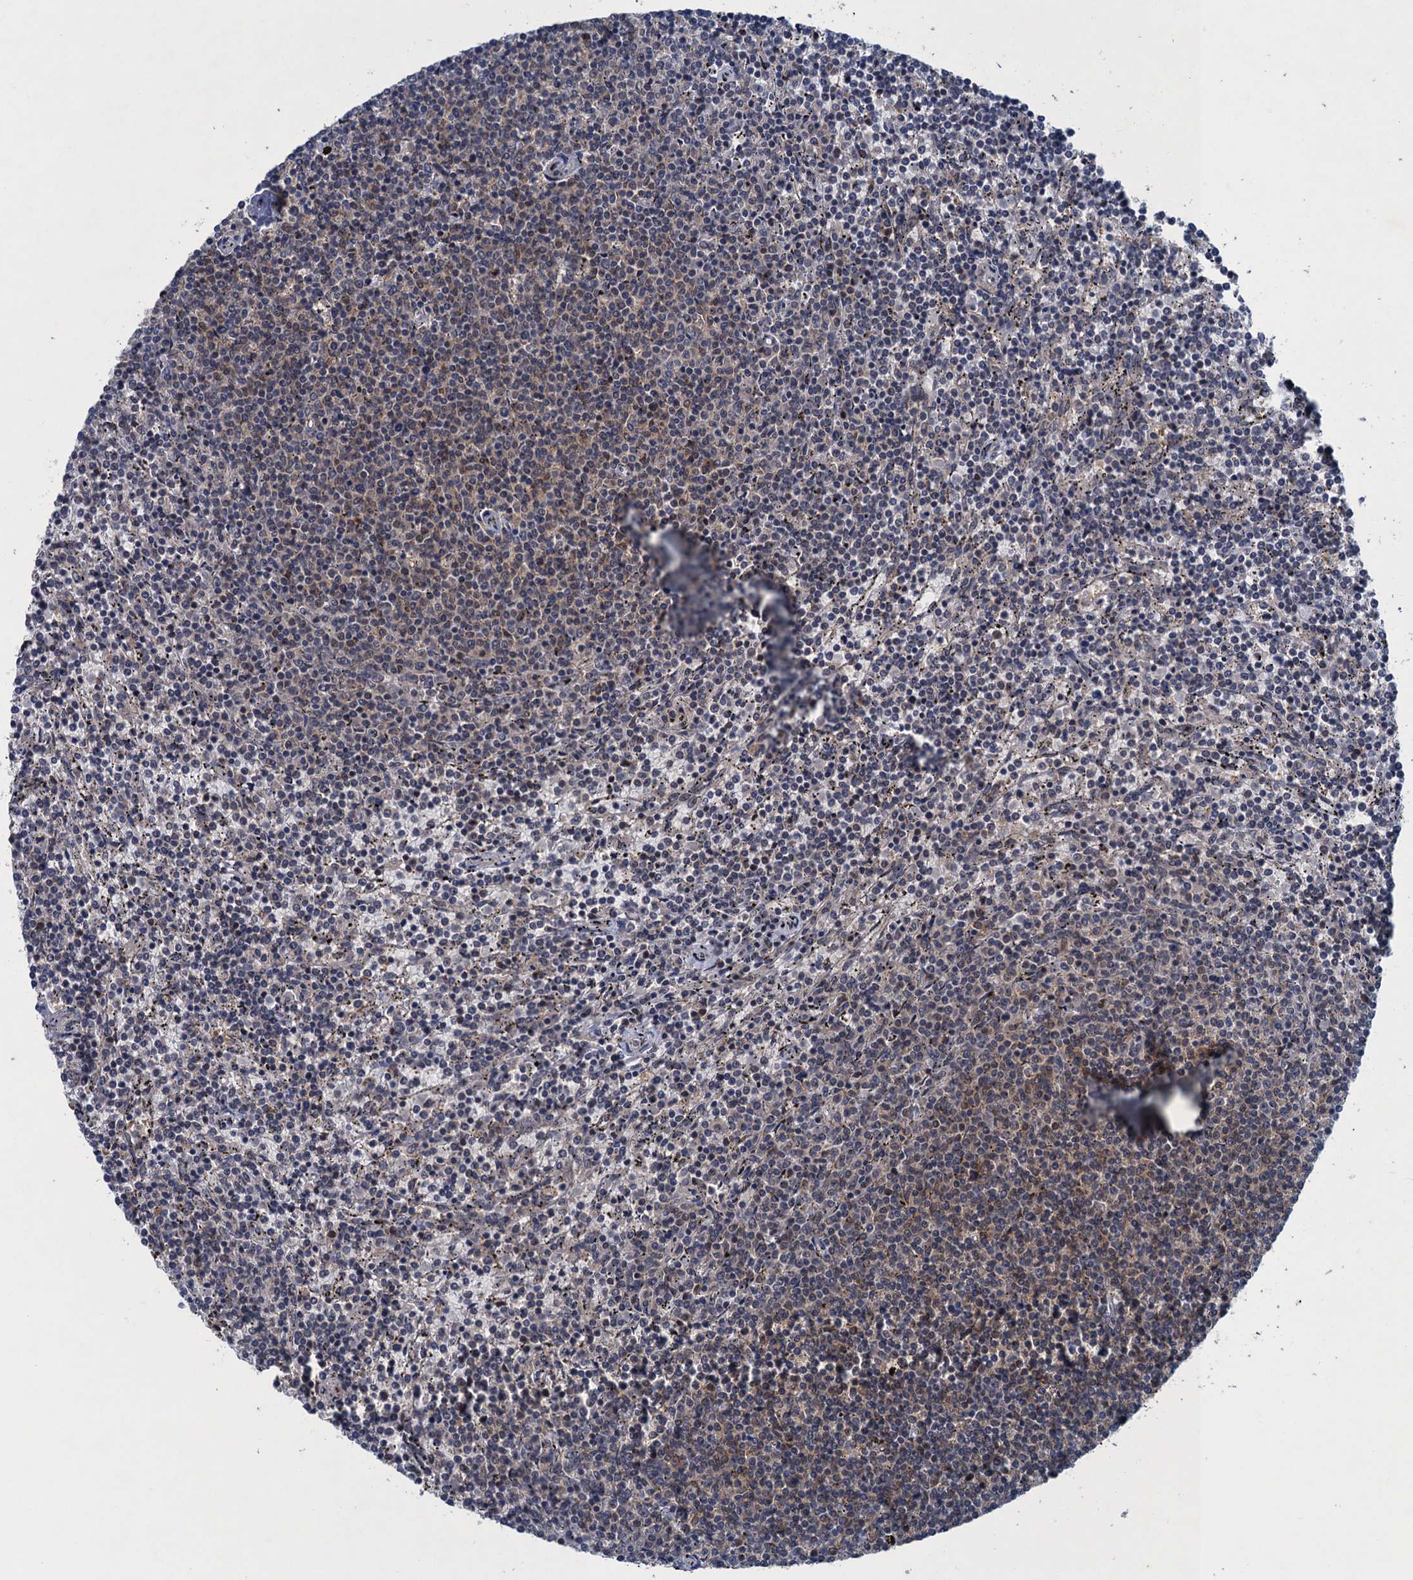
{"staining": {"intensity": "negative", "quantity": "none", "location": "none"}, "tissue": "lymphoma", "cell_type": "Tumor cells", "image_type": "cancer", "snomed": [{"axis": "morphology", "description": "Malignant lymphoma, non-Hodgkin's type, Low grade"}, {"axis": "topography", "description": "Spleen"}], "caption": "Tumor cells show no significant protein expression in malignant lymphoma, non-Hodgkin's type (low-grade). (DAB immunohistochemistry visualized using brightfield microscopy, high magnification).", "gene": "RNF165", "patient": {"sex": "female", "age": 50}}